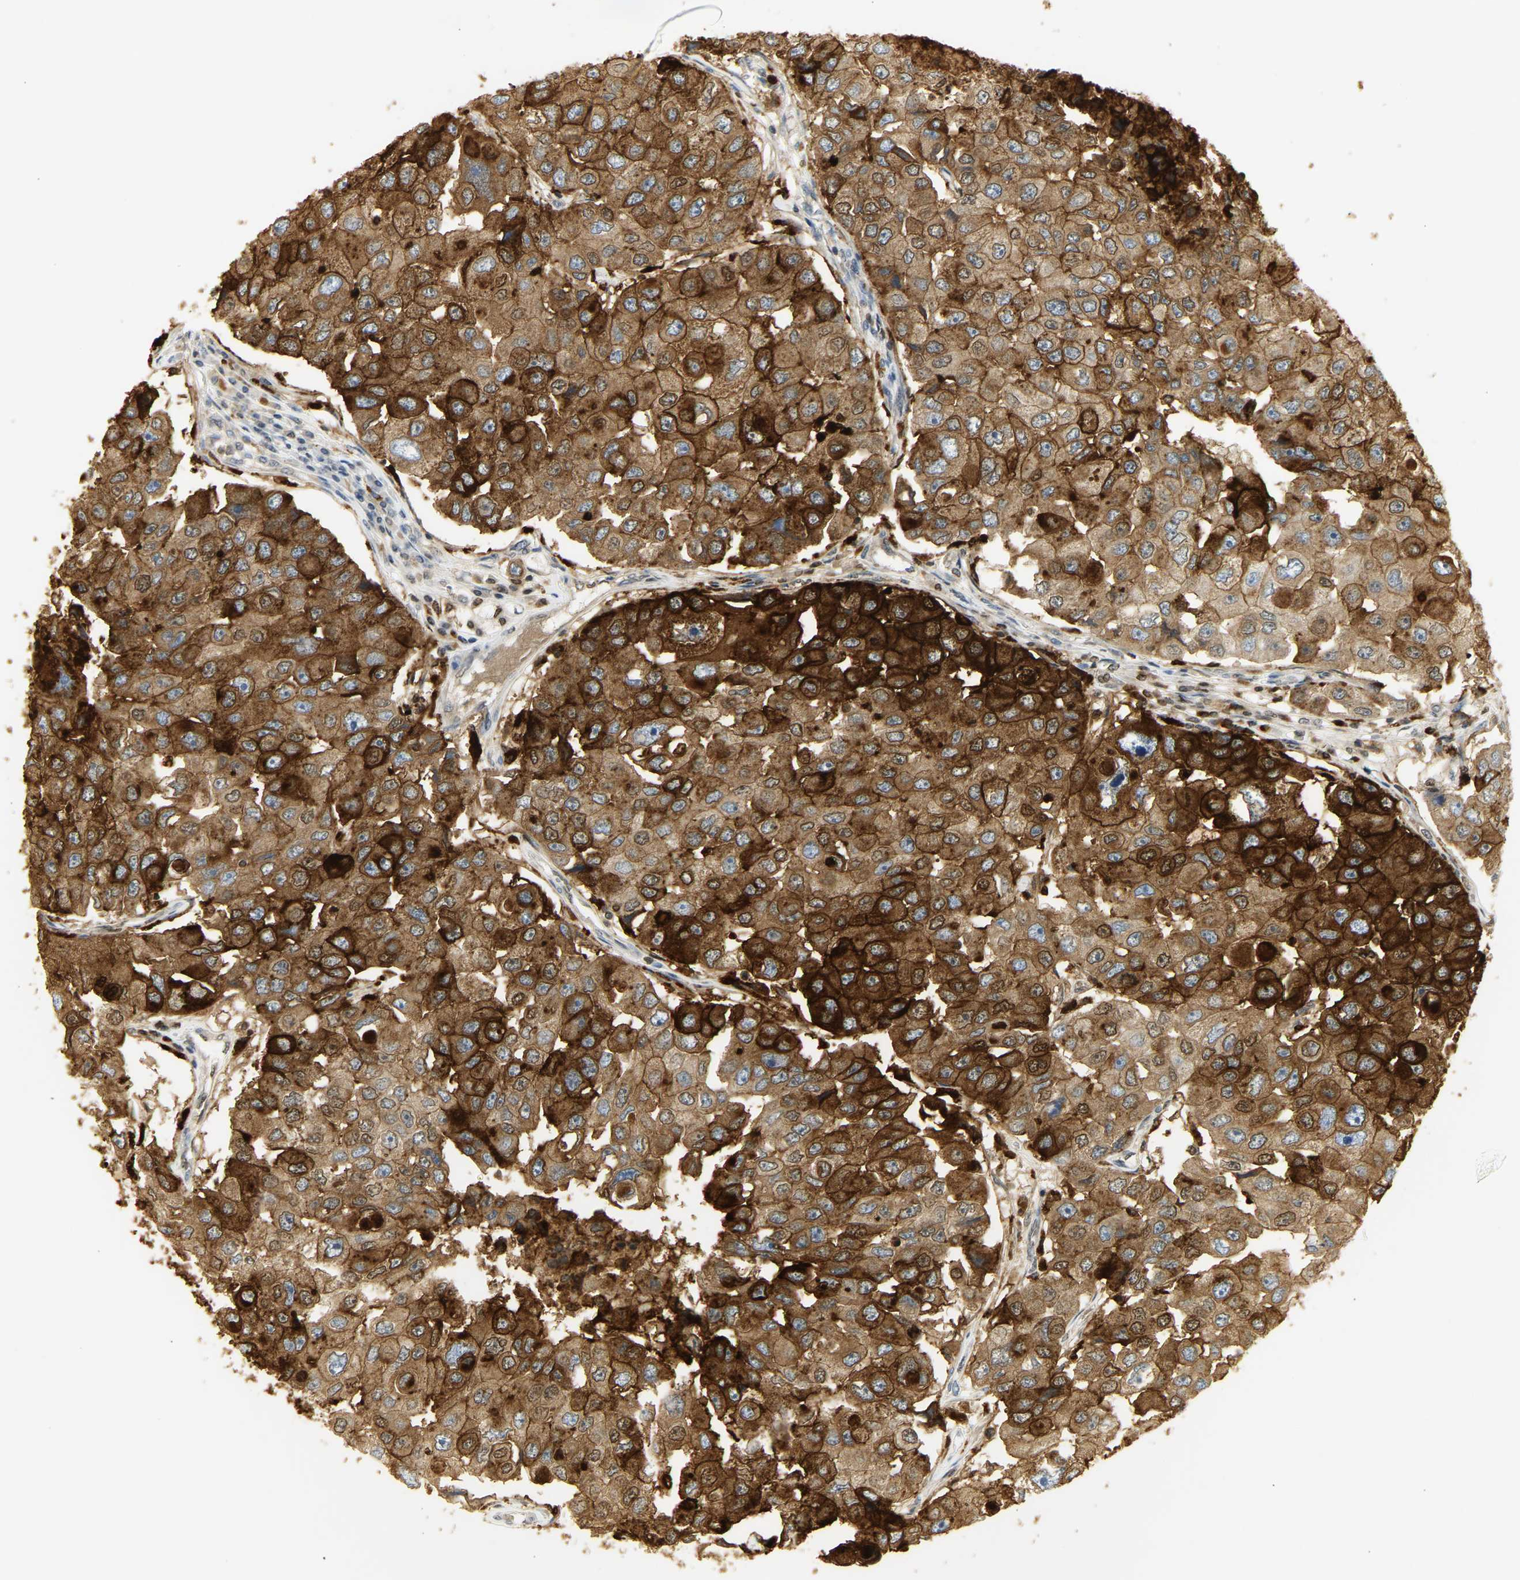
{"staining": {"intensity": "strong", "quantity": ">75%", "location": "cytoplasmic/membranous"}, "tissue": "breast cancer", "cell_type": "Tumor cells", "image_type": "cancer", "snomed": [{"axis": "morphology", "description": "Duct carcinoma"}, {"axis": "topography", "description": "Breast"}], "caption": "Breast cancer (invasive ductal carcinoma) was stained to show a protein in brown. There is high levels of strong cytoplasmic/membranous expression in about >75% of tumor cells.", "gene": "CEACAM5", "patient": {"sex": "female", "age": 27}}